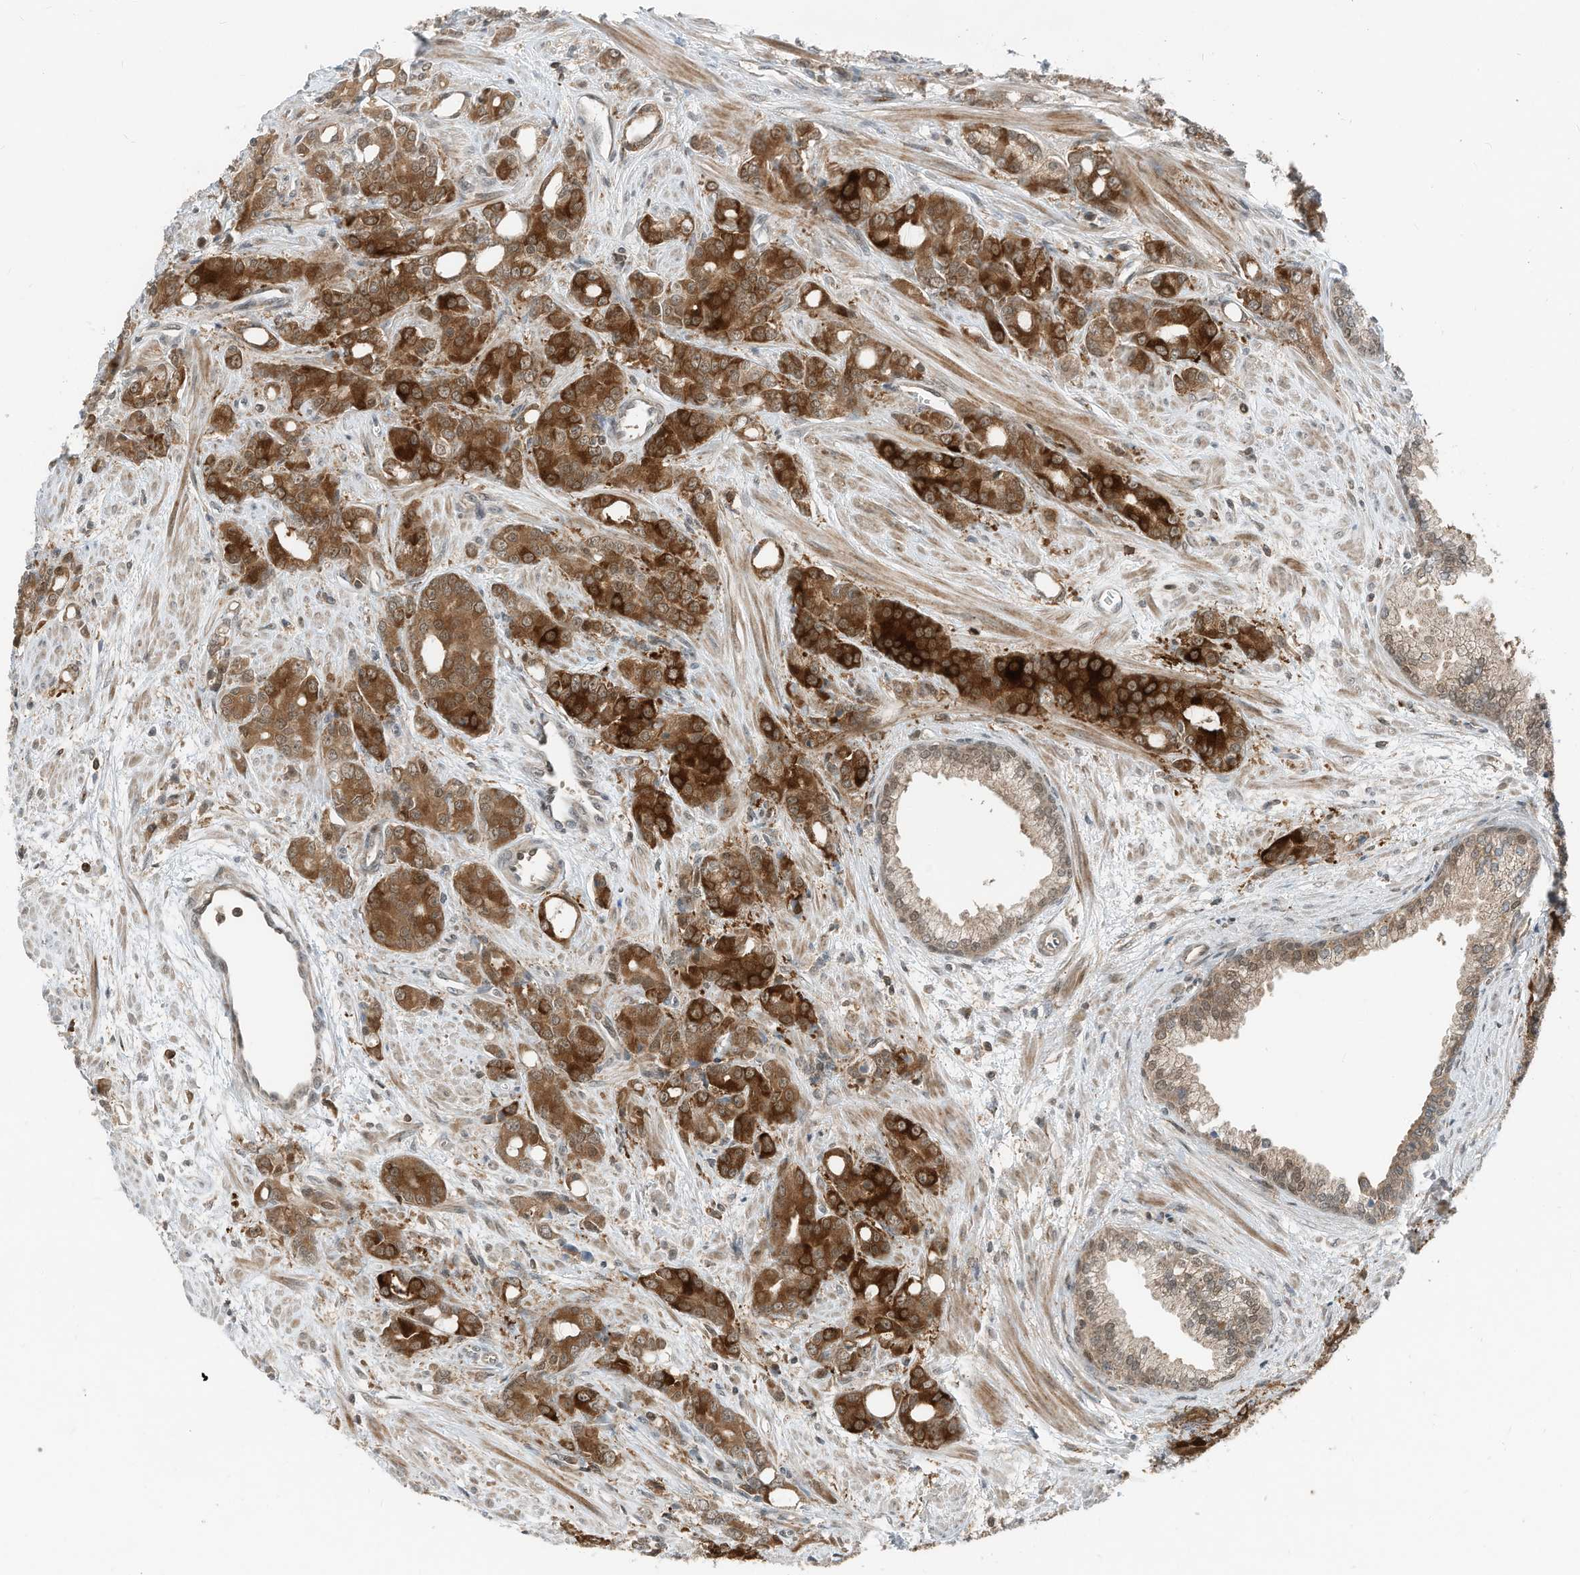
{"staining": {"intensity": "strong", "quantity": ">75%", "location": "cytoplasmic/membranous"}, "tissue": "prostate cancer", "cell_type": "Tumor cells", "image_type": "cancer", "snomed": [{"axis": "morphology", "description": "Adenocarcinoma, High grade"}, {"axis": "topography", "description": "Prostate"}], "caption": "High-power microscopy captured an IHC image of prostate cancer (high-grade adenocarcinoma), revealing strong cytoplasmic/membranous expression in approximately >75% of tumor cells.", "gene": "RMND1", "patient": {"sex": "male", "age": 62}}